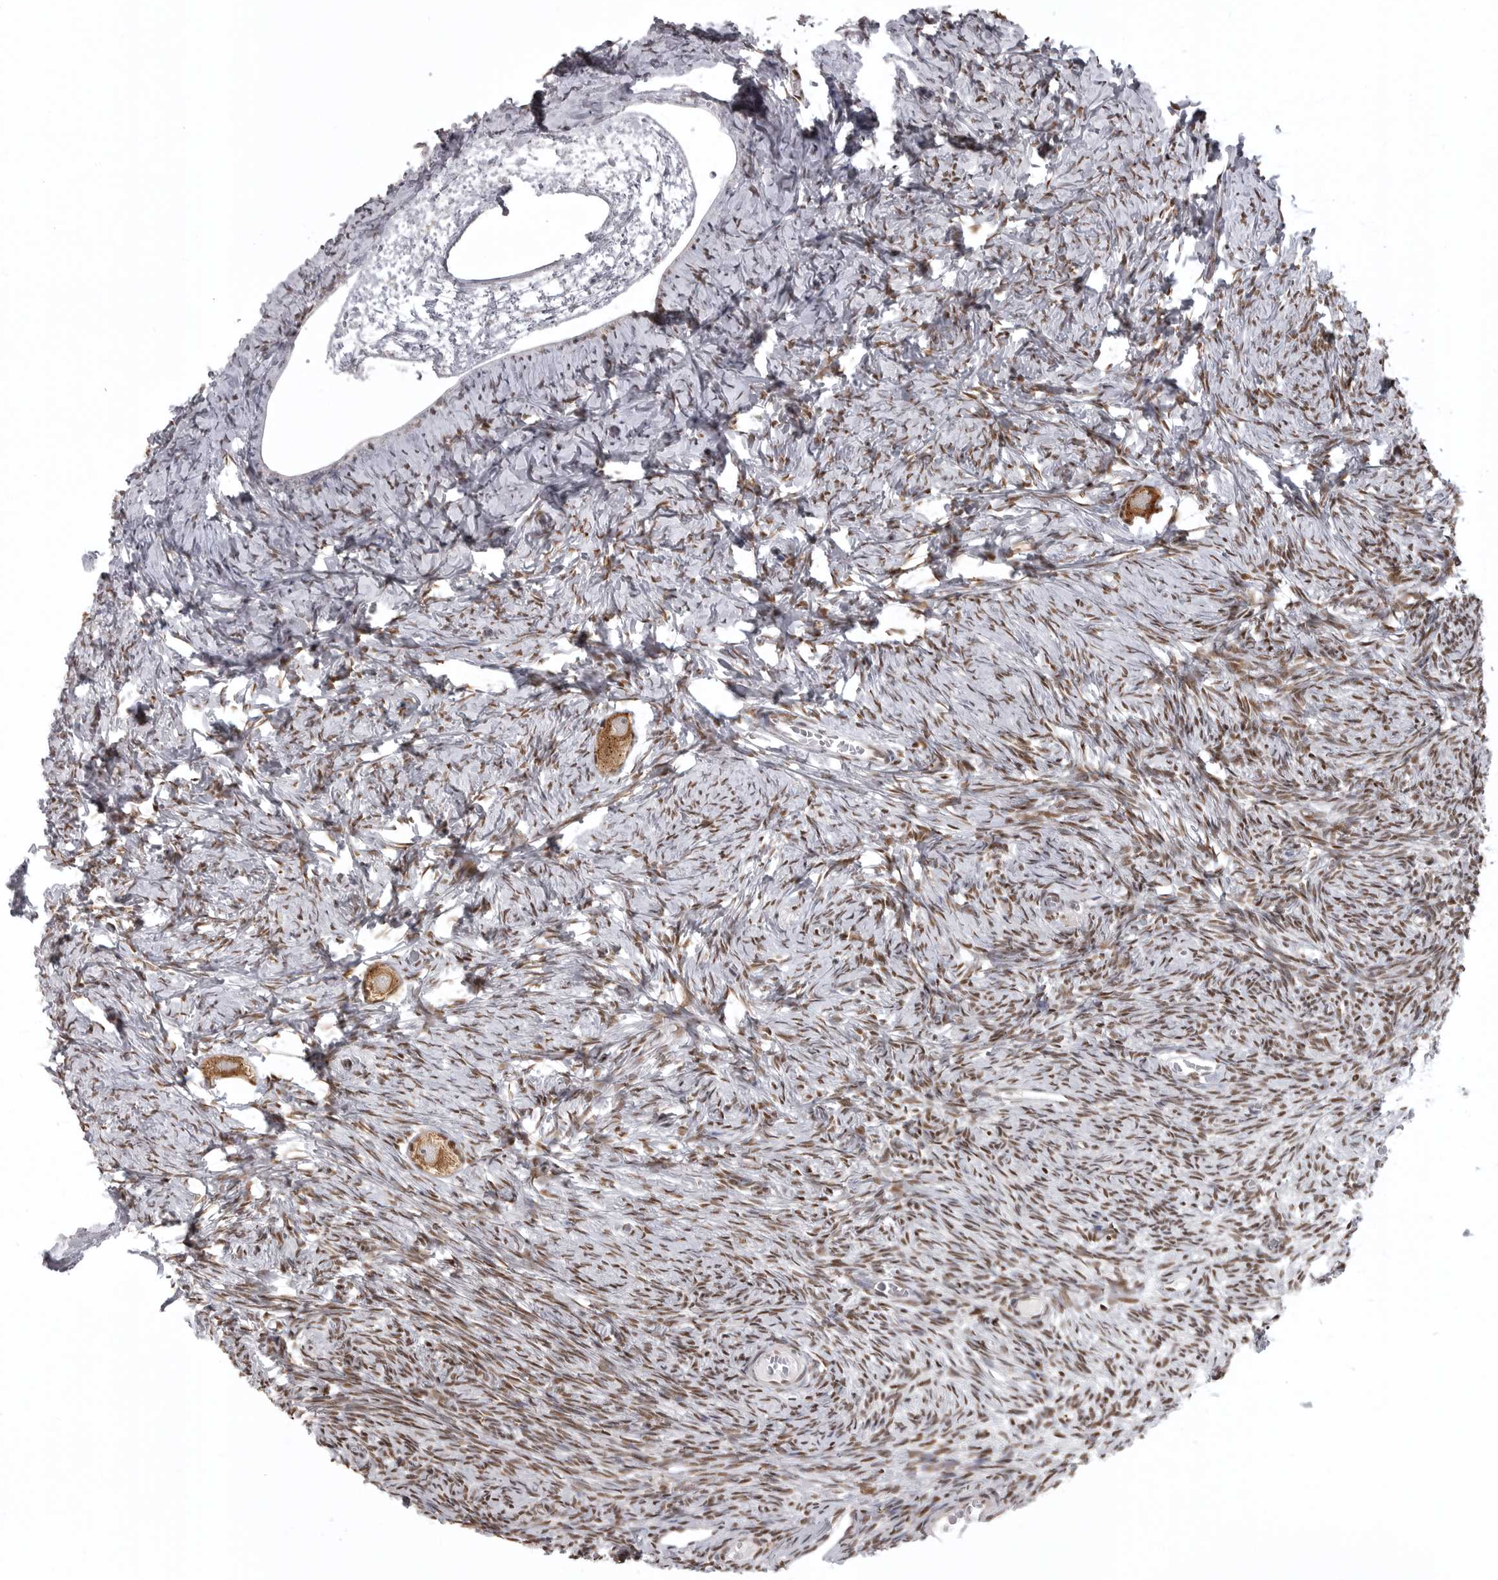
{"staining": {"intensity": "moderate", "quantity": ">75%", "location": "cytoplasmic/membranous"}, "tissue": "ovary", "cell_type": "Follicle cells", "image_type": "normal", "snomed": [{"axis": "morphology", "description": "Normal tissue, NOS"}, {"axis": "topography", "description": "Ovary"}], "caption": "Unremarkable ovary demonstrates moderate cytoplasmic/membranous expression in approximately >75% of follicle cells, visualized by immunohistochemistry. (IHC, brightfield microscopy, high magnification).", "gene": "ISG20L2", "patient": {"sex": "female", "age": 27}}